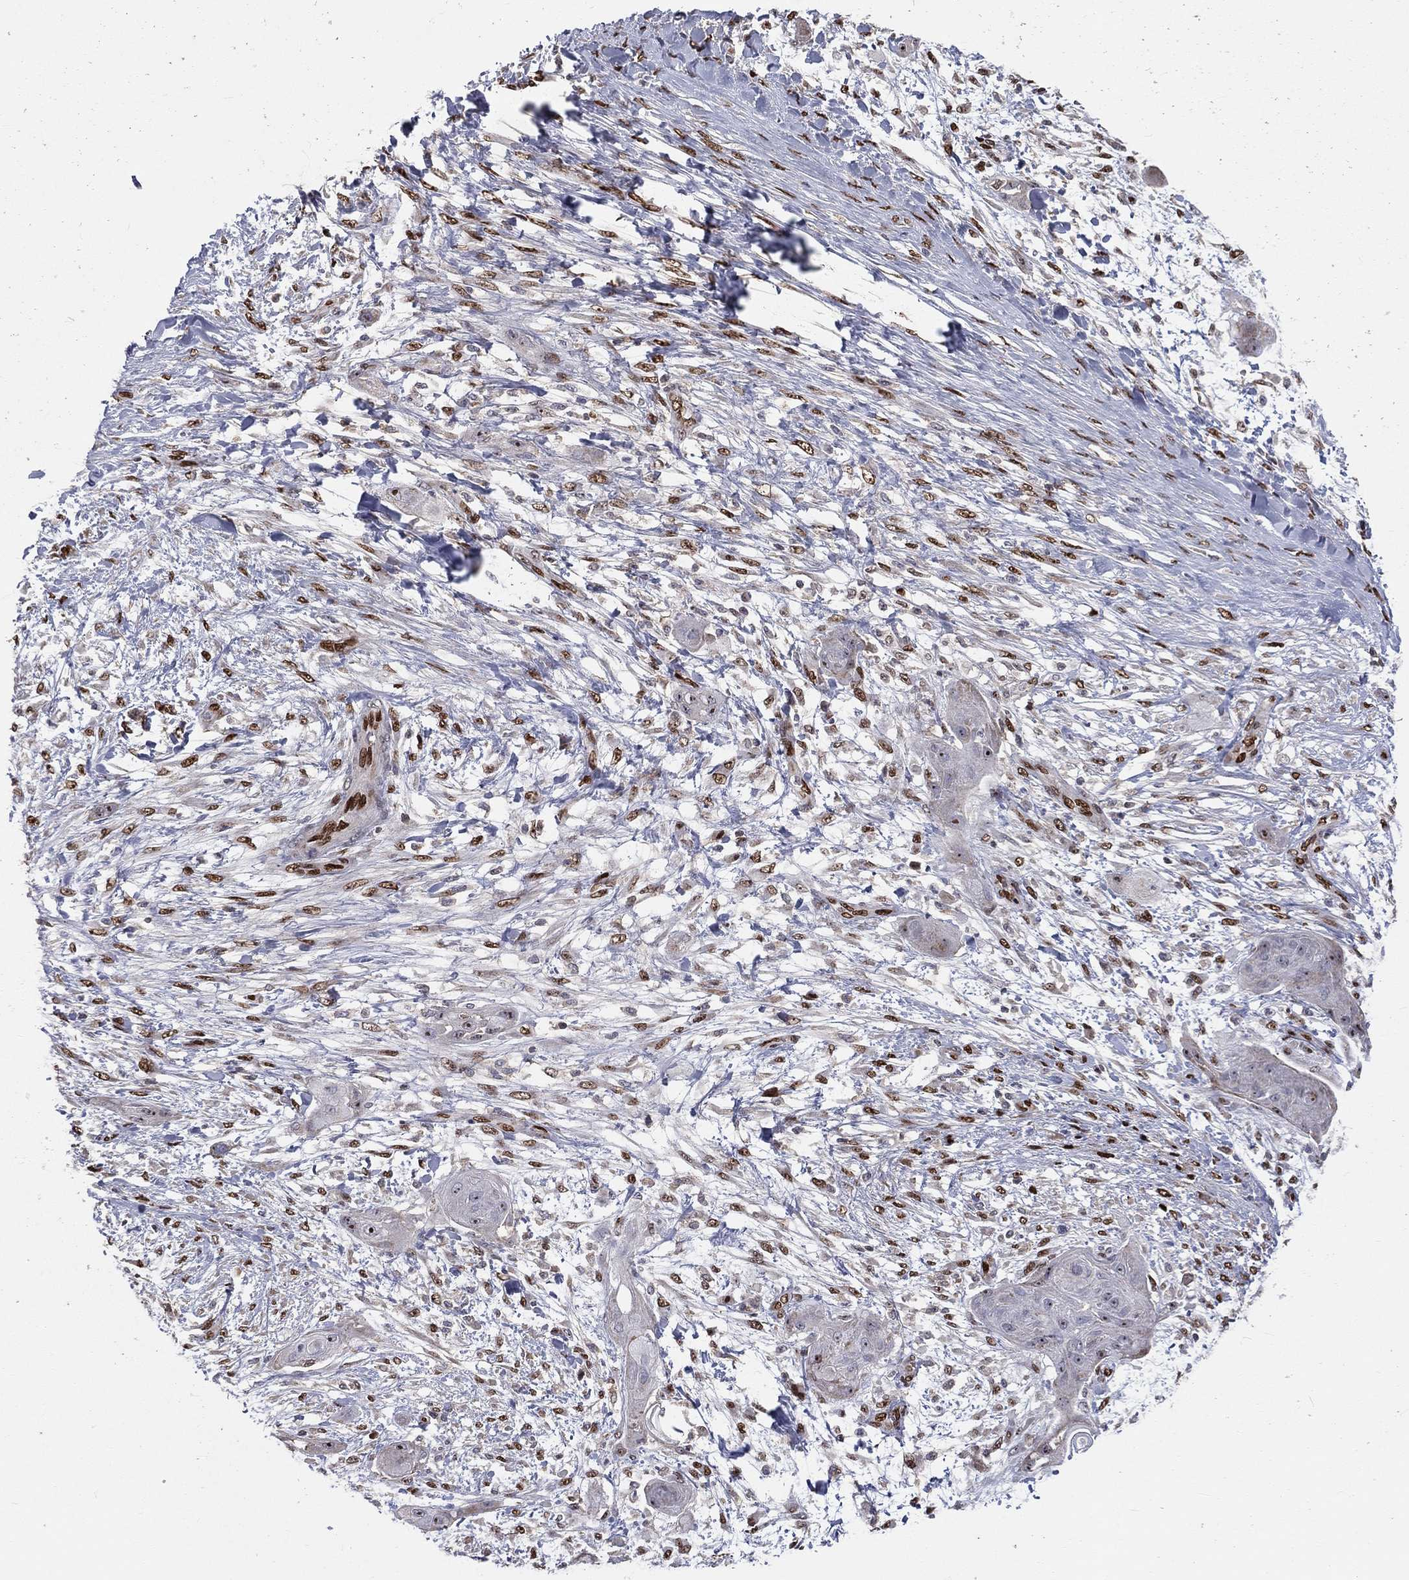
{"staining": {"intensity": "negative", "quantity": "none", "location": "none"}, "tissue": "skin cancer", "cell_type": "Tumor cells", "image_type": "cancer", "snomed": [{"axis": "morphology", "description": "Squamous cell carcinoma, NOS"}, {"axis": "topography", "description": "Skin"}], "caption": "Skin cancer was stained to show a protein in brown. There is no significant staining in tumor cells. (Brightfield microscopy of DAB (3,3'-diaminobenzidine) IHC at high magnification).", "gene": "ZEB1", "patient": {"sex": "male", "age": 62}}